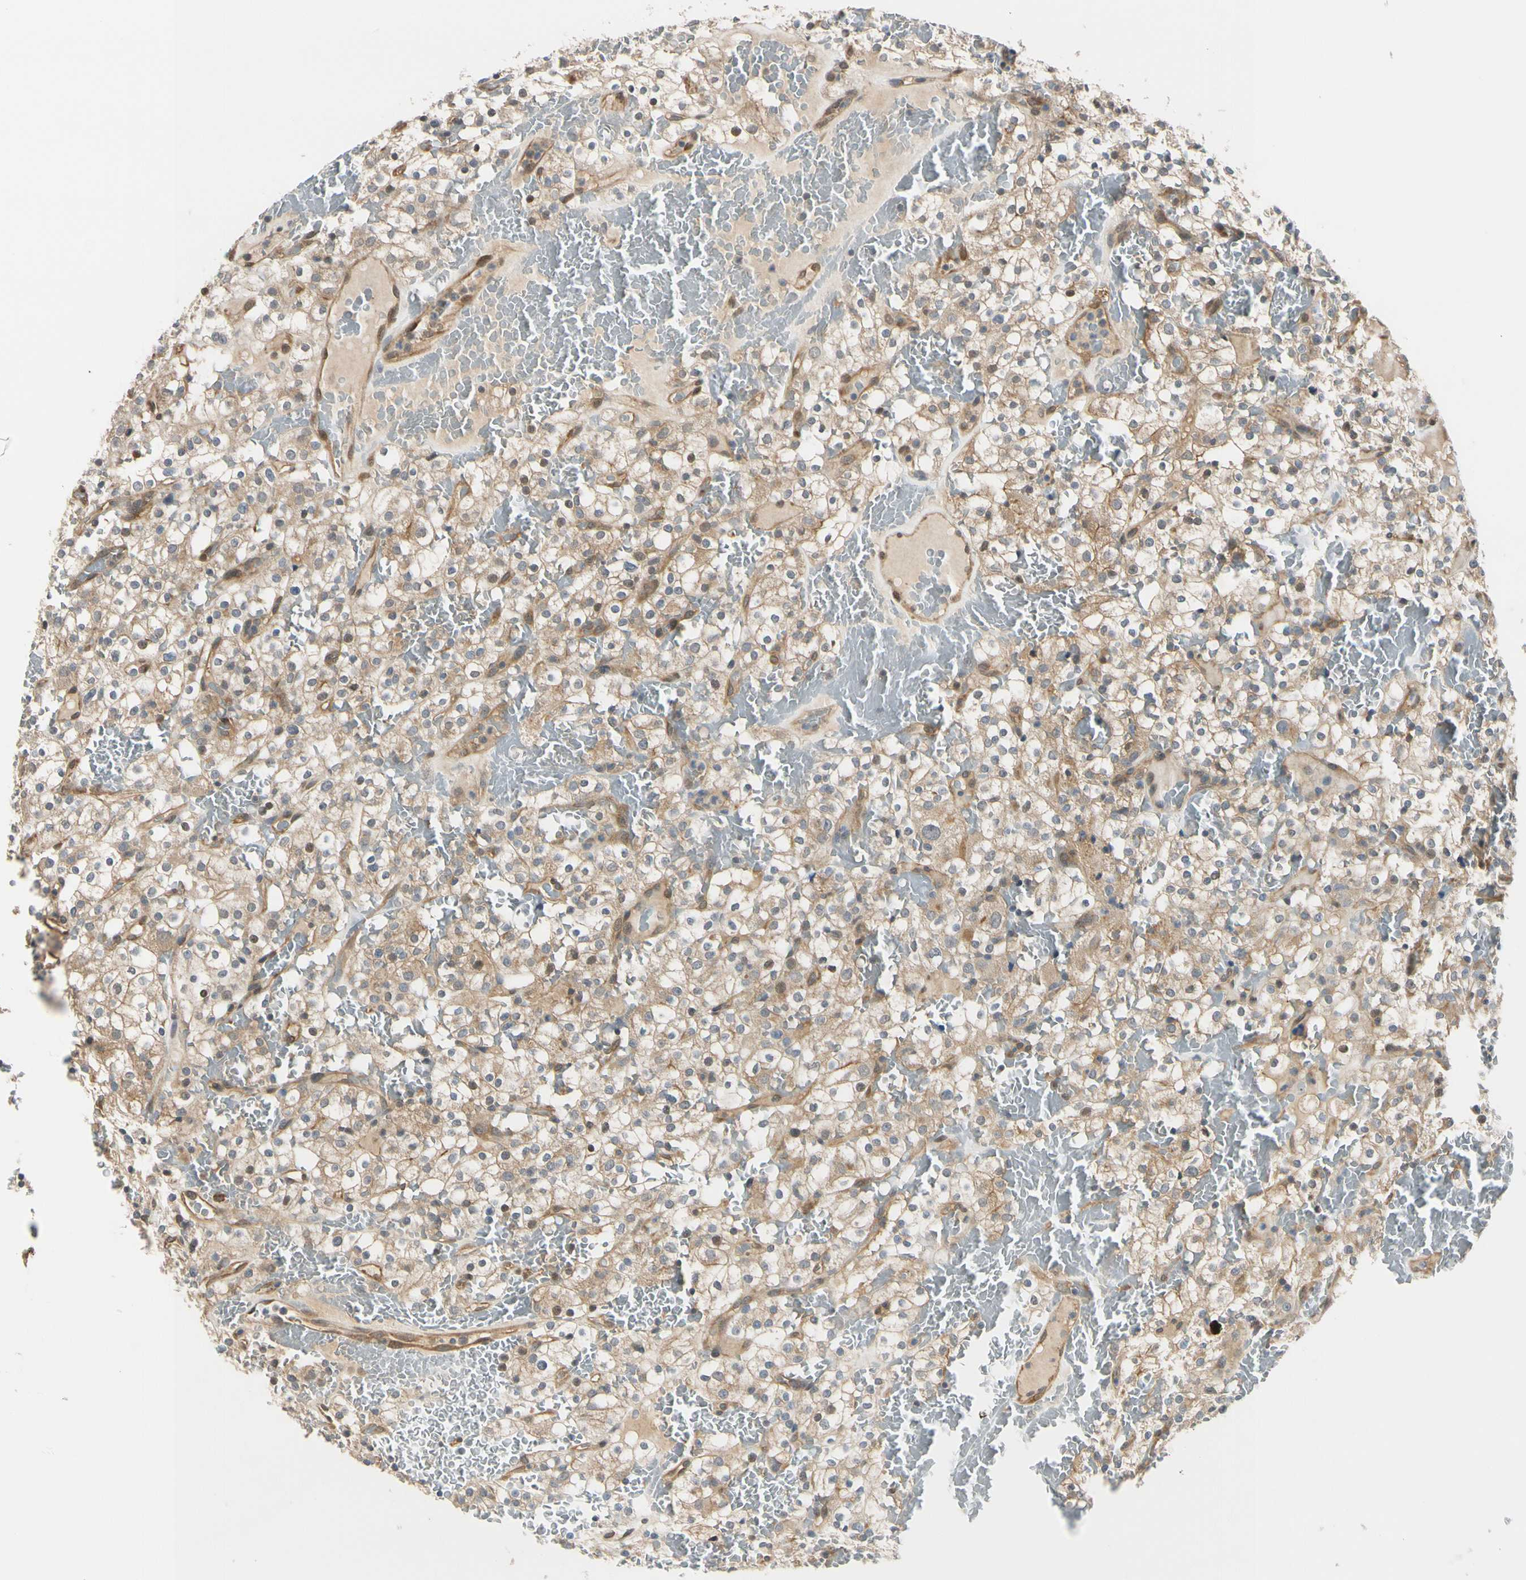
{"staining": {"intensity": "moderate", "quantity": ">75%", "location": "cytoplasmic/membranous,nuclear"}, "tissue": "renal cancer", "cell_type": "Tumor cells", "image_type": "cancer", "snomed": [{"axis": "morphology", "description": "Normal tissue, NOS"}, {"axis": "morphology", "description": "Adenocarcinoma, NOS"}, {"axis": "topography", "description": "Kidney"}], "caption": "Tumor cells show moderate cytoplasmic/membranous and nuclear positivity in about >75% of cells in renal cancer.", "gene": "RASGRF1", "patient": {"sex": "female", "age": 72}}